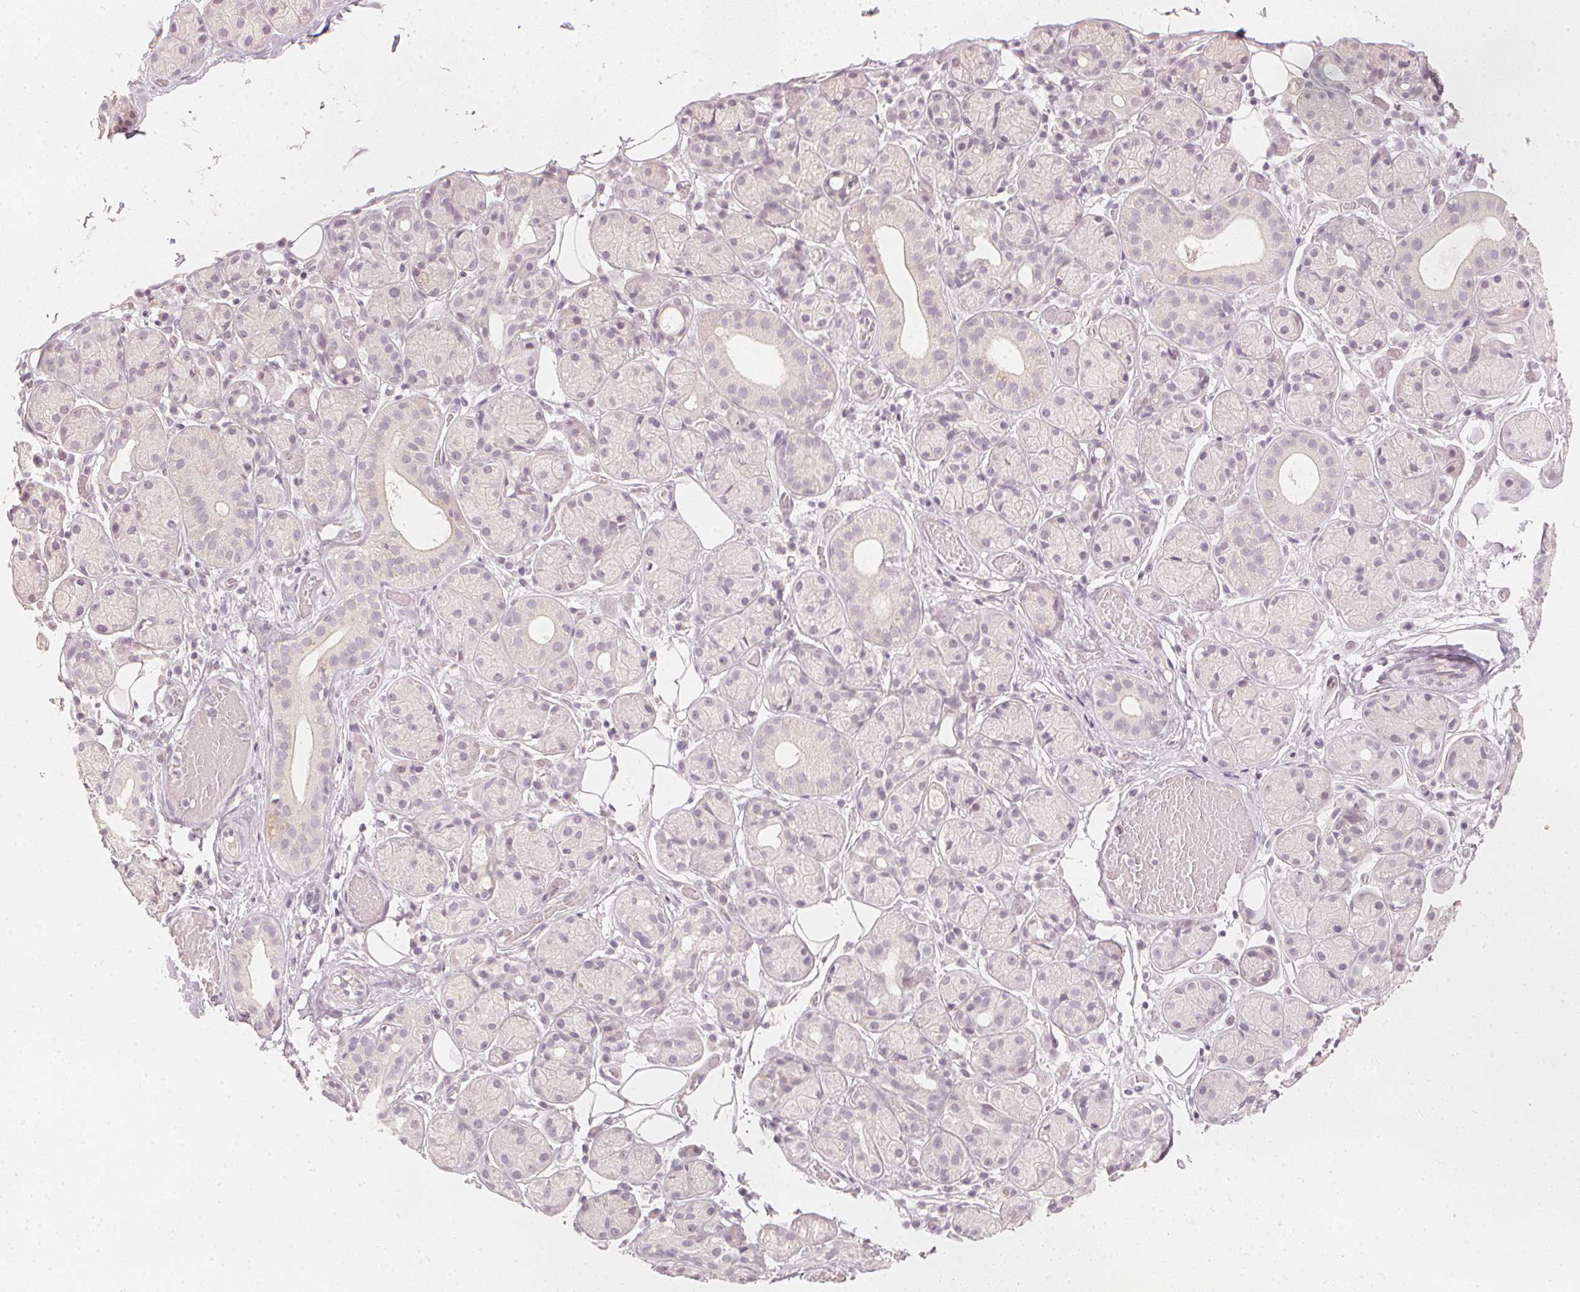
{"staining": {"intensity": "negative", "quantity": "none", "location": "none"}, "tissue": "salivary gland", "cell_type": "Glandular cells", "image_type": "normal", "snomed": [{"axis": "morphology", "description": "Normal tissue, NOS"}, {"axis": "topography", "description": "Salivary gland"}, {"axis": "topography", "description": "Peripheral nerve tissue"}], "caption": "Protein analysis of normal salivary gland reveals no significant staining in glandular cells.", "gene": "CALB1", "patient": {"sex": "male", "age": 71}}